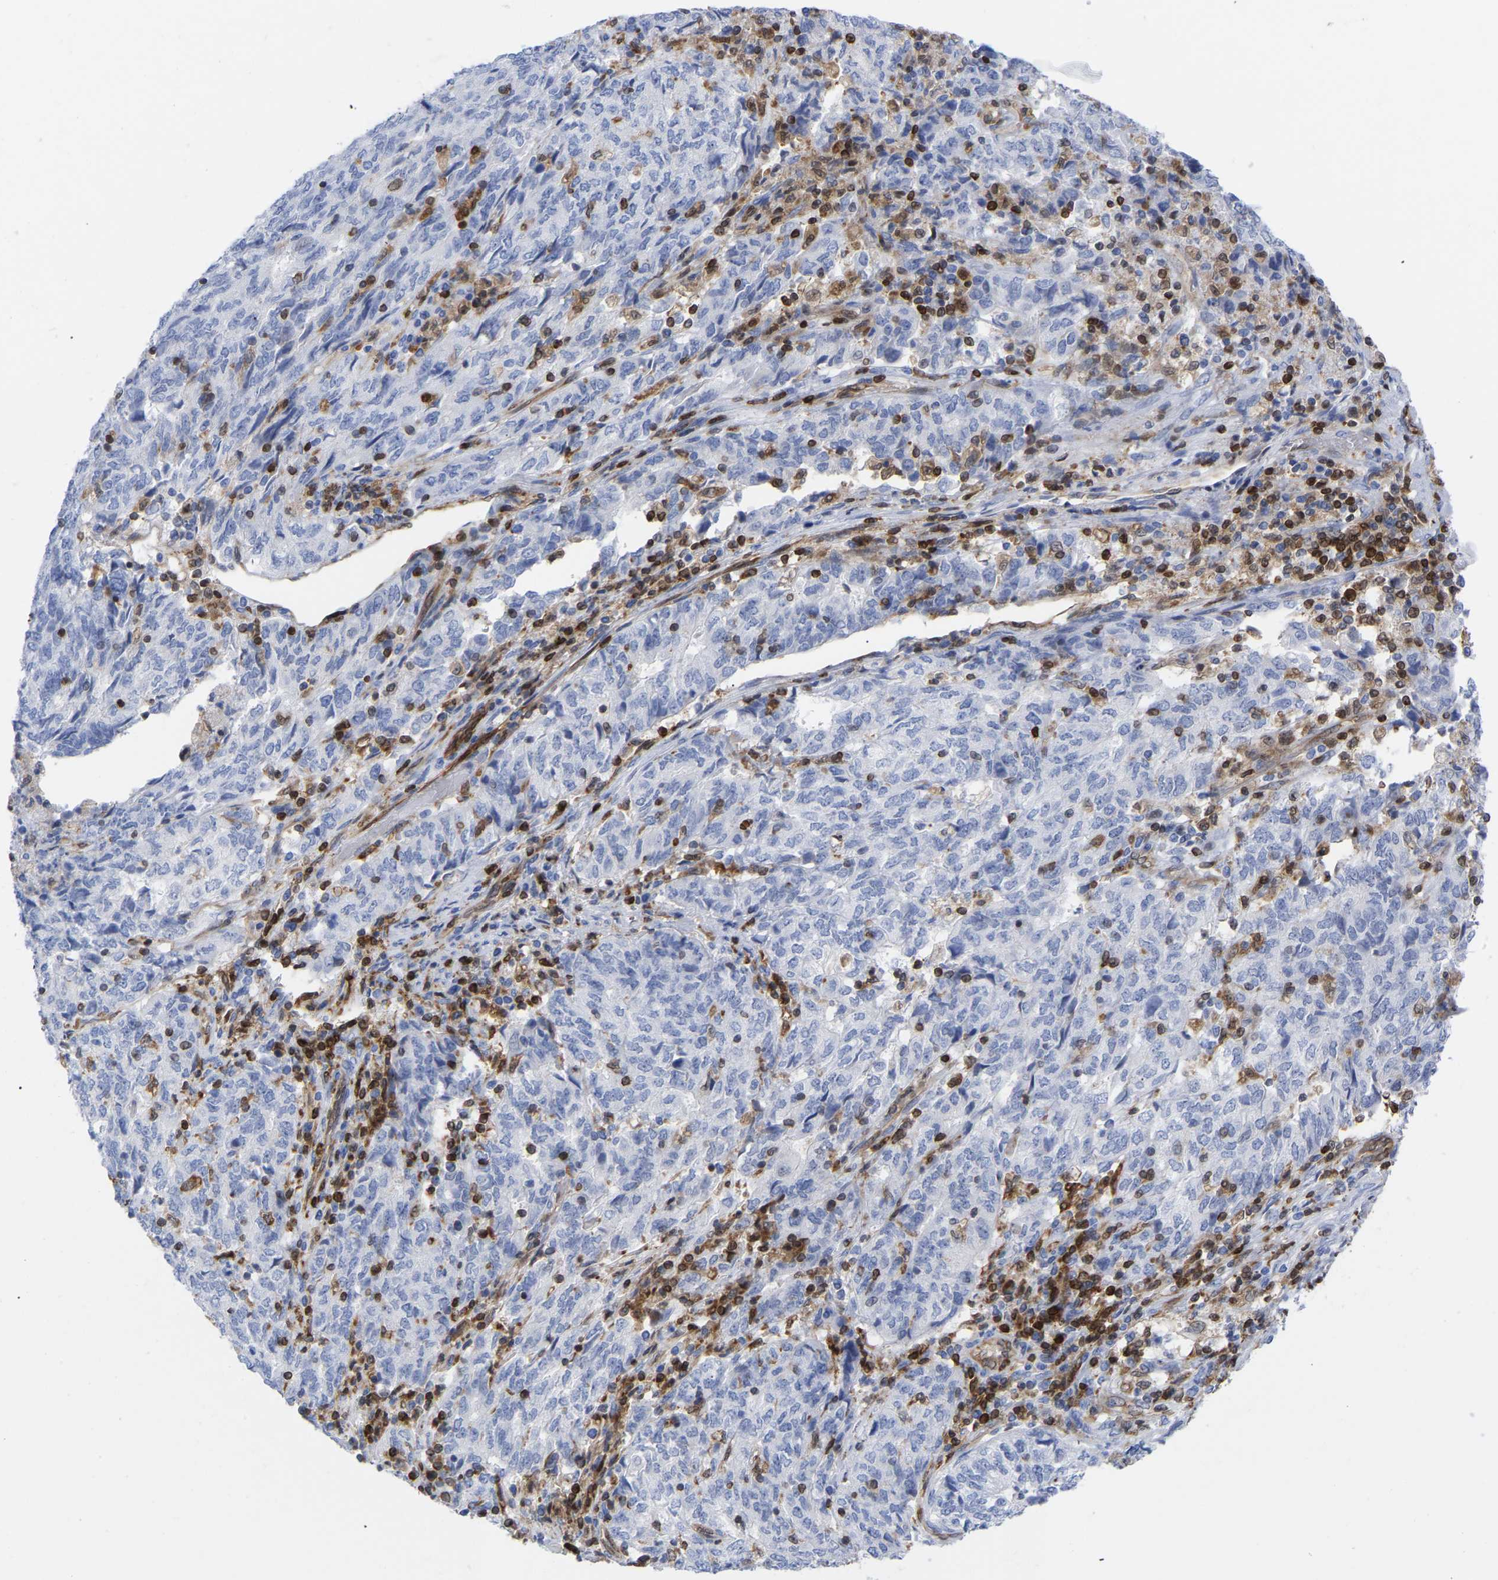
{"staining": {"intensity": "negative", "quantity": "none", "location": "none"}, "tissue": "endometrial cancer", "cell_type": "Tumor cells", "image_type": "cancer", "snomed": [{"axis": "morphology", "description": "Adenocarcinoma, NOS"}, {"axis": "topography", "description": "Endometrium"}], "caption": "Human endometrial adenocarcinoma stained for a protein using immunohistochemistry displays no expression in tumor cells.", "gene": "GIMAP4", "patient": {"sex": "female", "age": 80}}